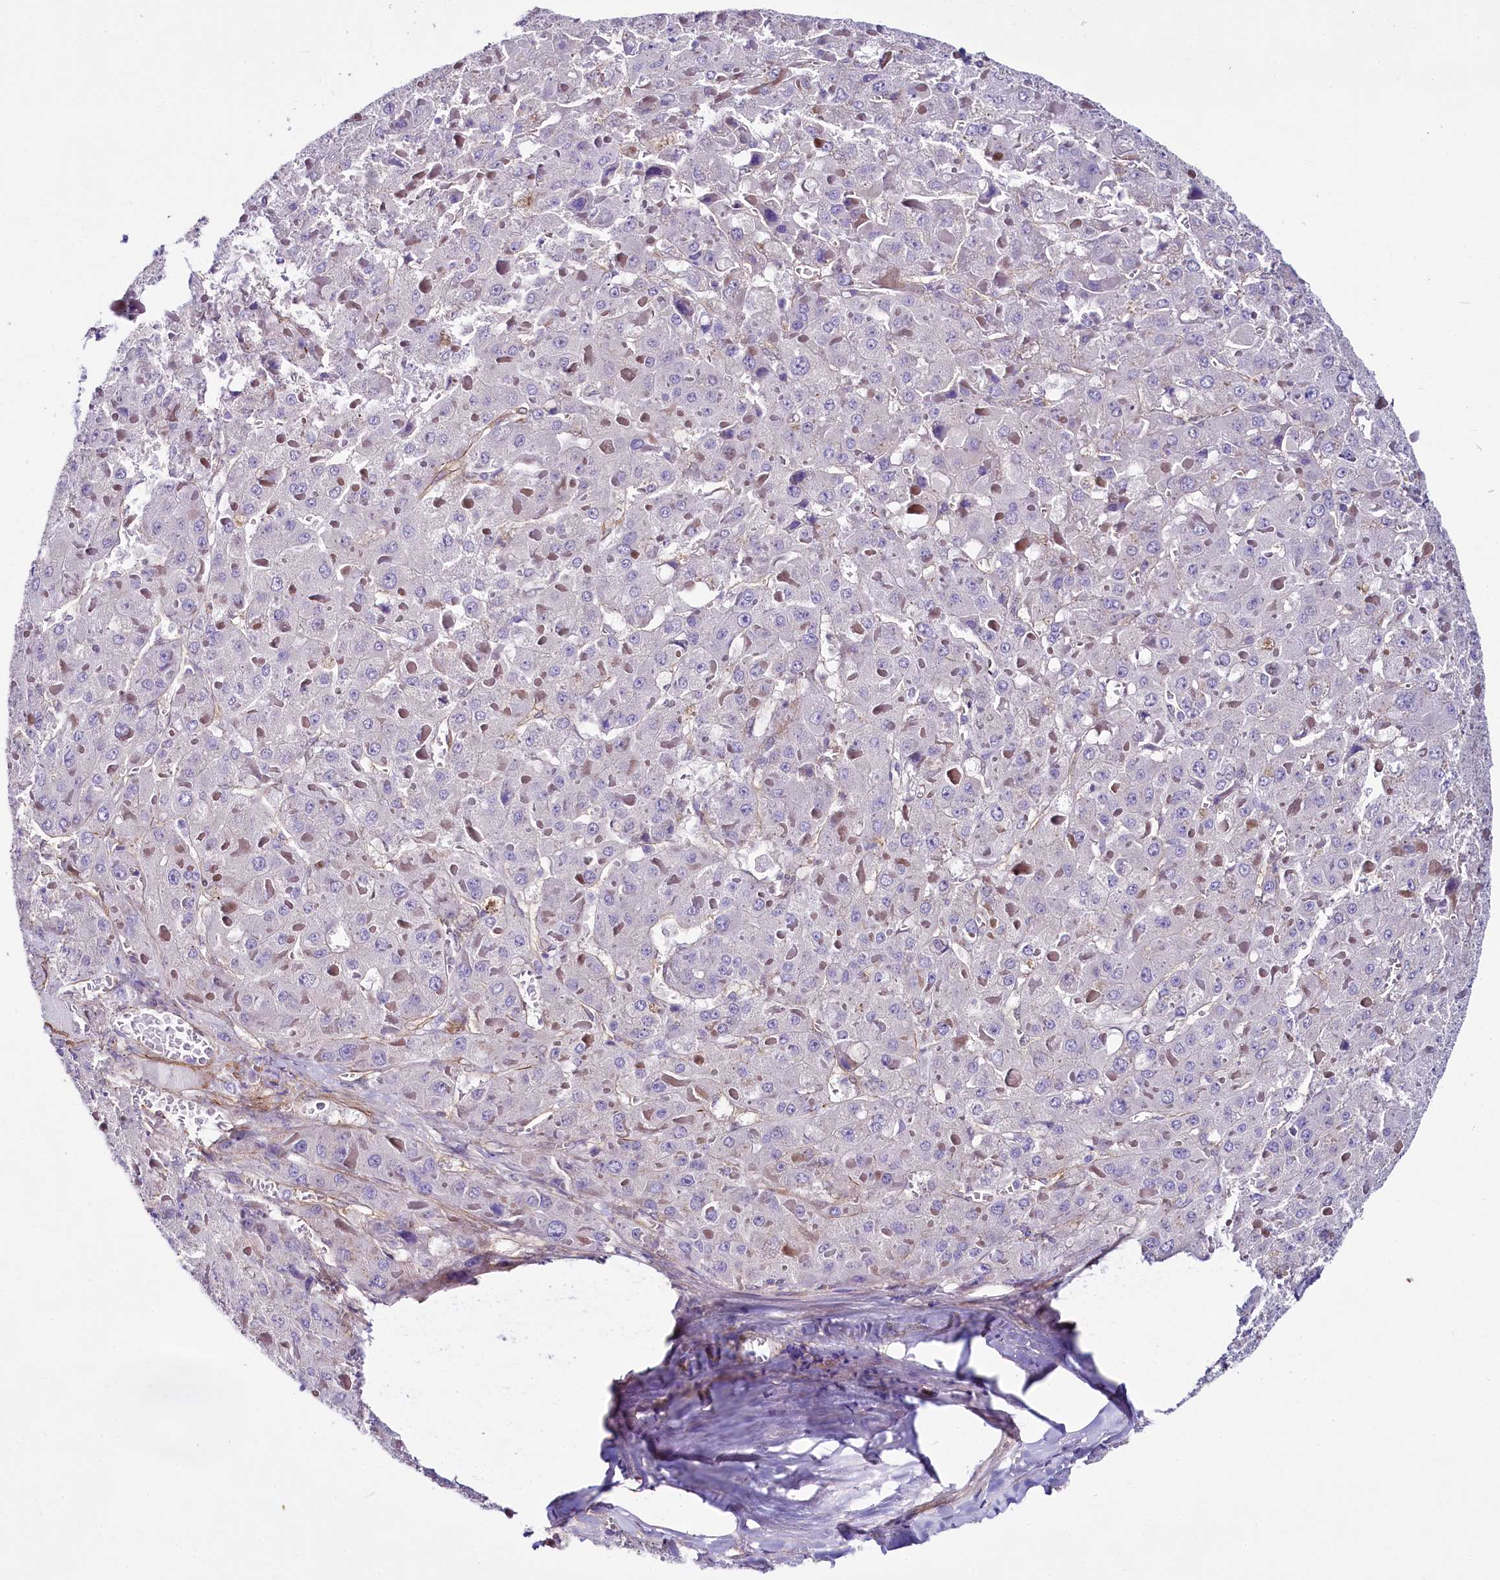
{"staining": {"intensity": "negative", "quantity": "none", "location": "none"}, "tissue": "liver cancer", "cell_type": "Tumor cells", "image_type": "cancer", "snomed": [{"axis": "morphology", "description": "Carcinoma, Hepatocellular, NOS"}, {"axis": "topography", "description": "Liver"}], "caption": "This is a image of immunohistochemistry (IHC) staining of liver cancer (hepatocellular carcinoma), which shows no expression in tumor cells.", "gene": "STXBP1", "patient": {"sex": "female", "age": 73}}